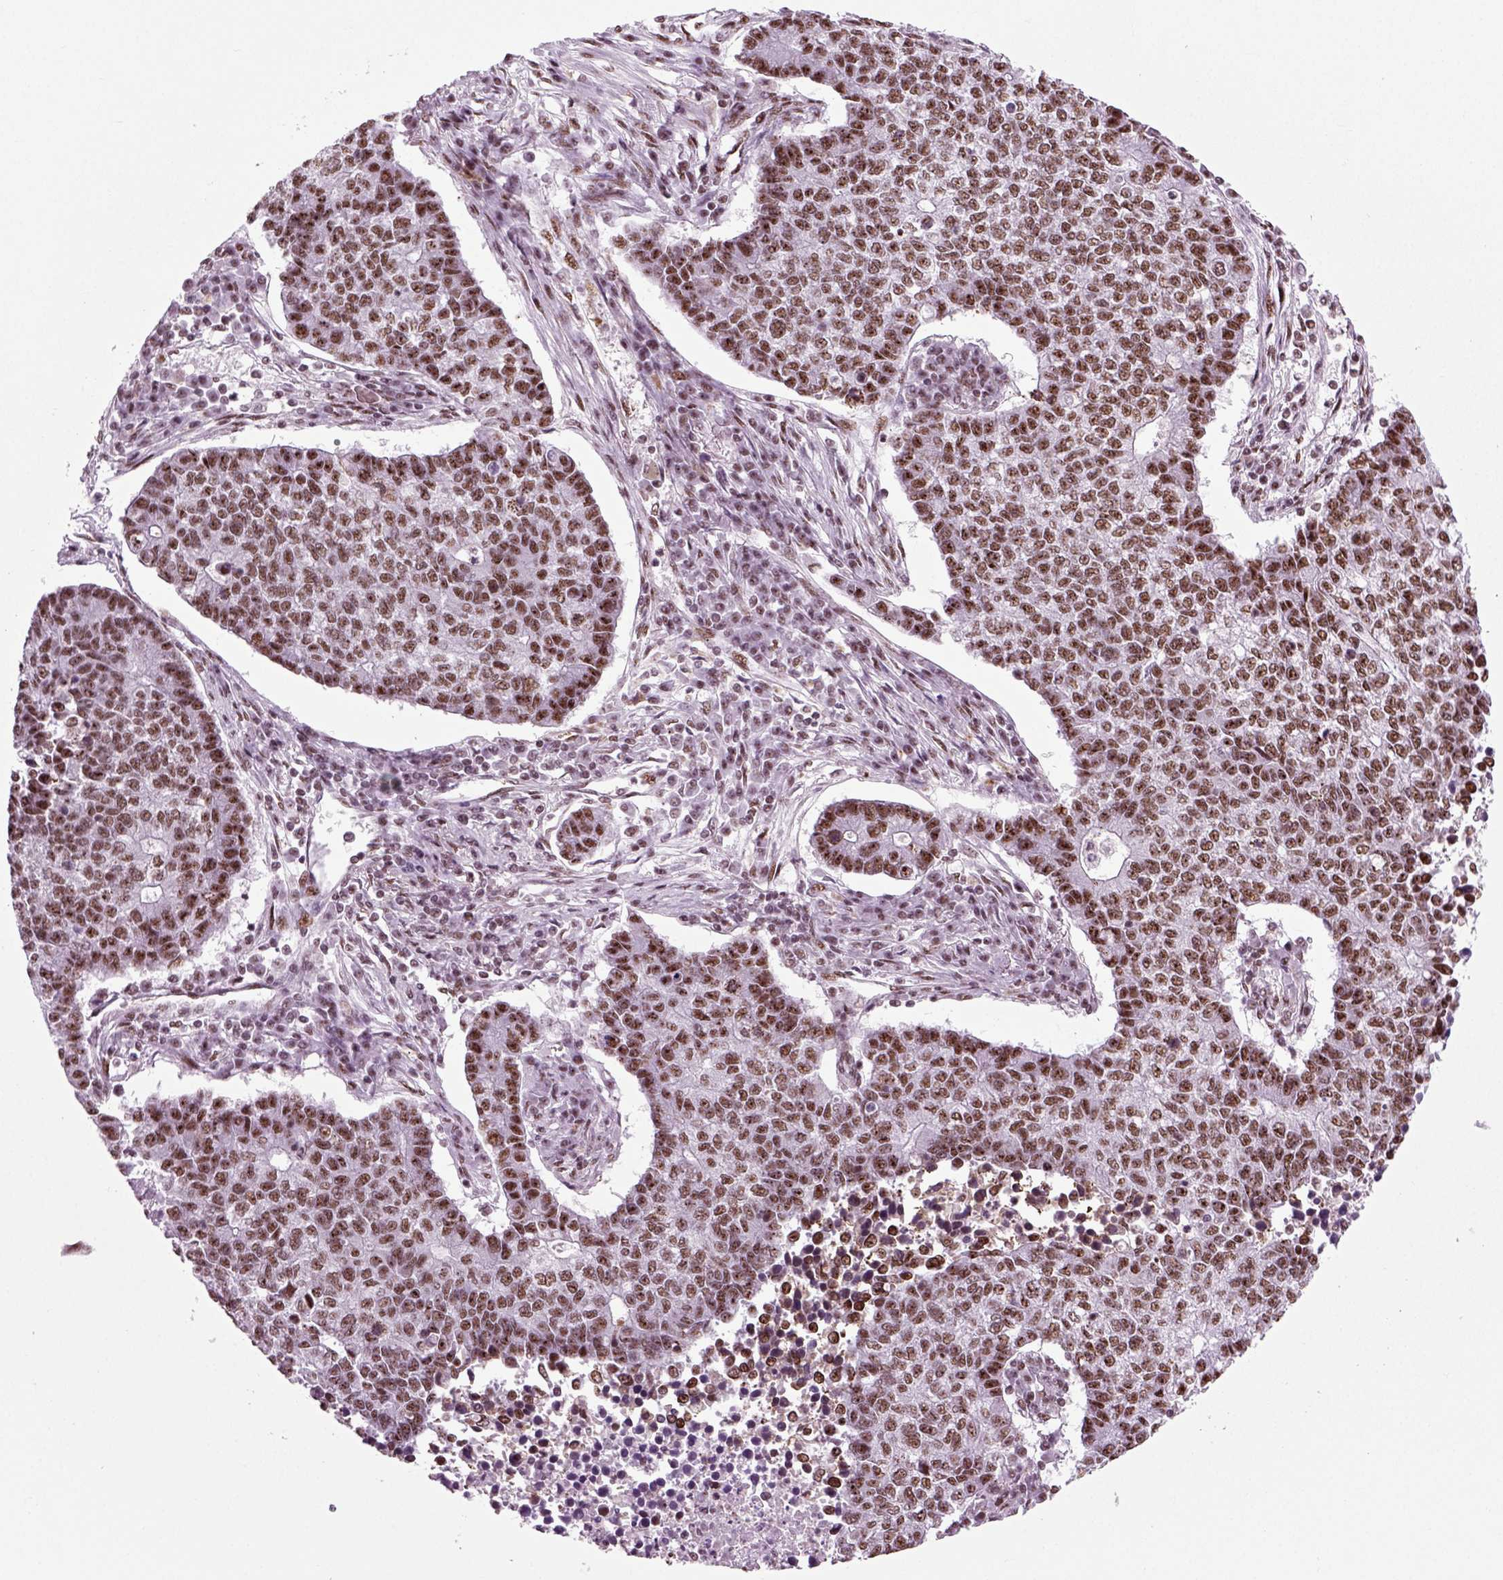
{"staining": {"intensity": "moderate", "quantity": ">75%", "location": "nuclear"}, "tissue": "lung cancer", "cell_type": "Tumor cells", "image_type": "cancer", "snomed": [{"axis": "morphology", "description": "Adenocarcinoma, NOS"}, {"axis": "topography", "description": "Lung"}], "caption": "Protein staining of lung adenocarcinoma tissue reveals moderate nuclear expression in approximately >75% of tumor cells.", "gene": "RCOR3", "patient": {"sex": "male", "age": 57}}